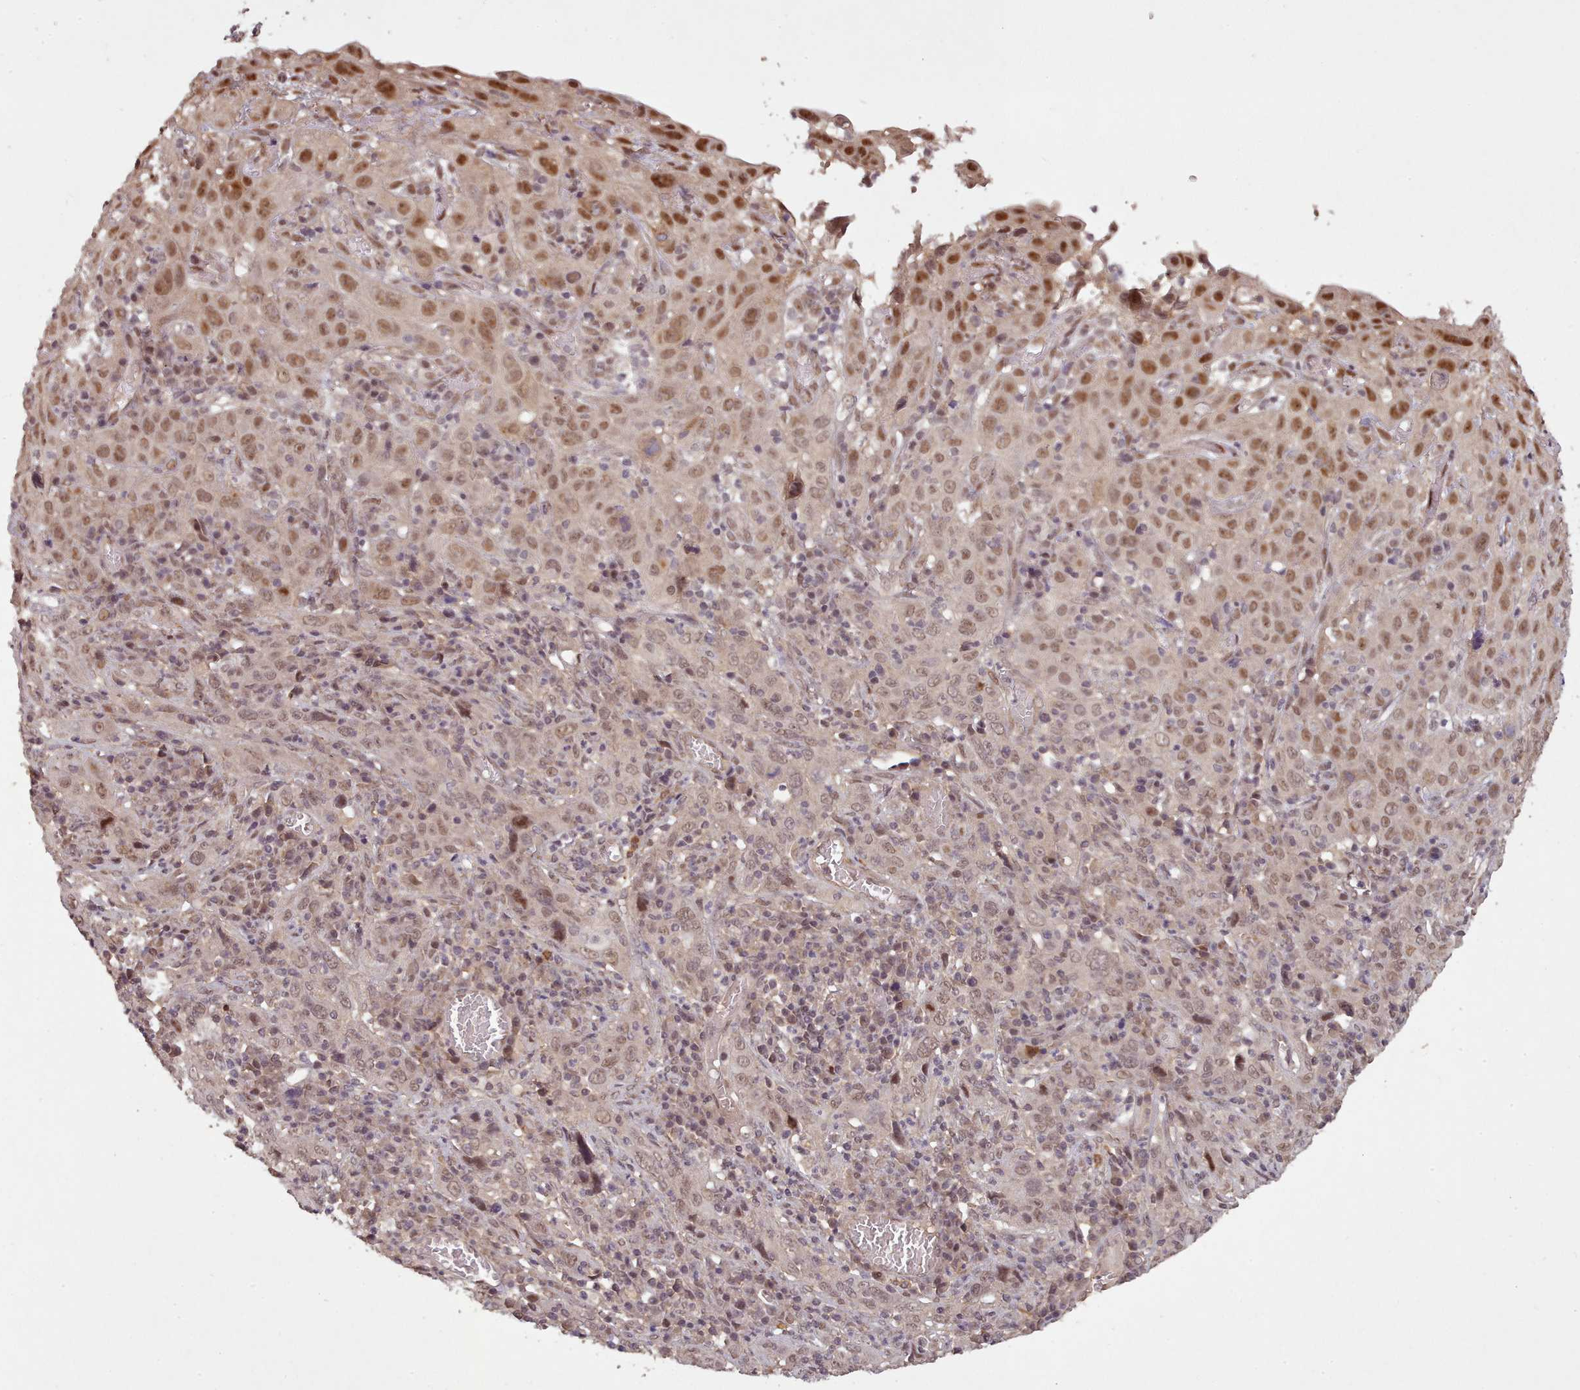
{"staining": {"intensity": "moderate", "quantity": ">75%", "location": "nuclear"}, "tissue": "cervical cancer", "cell_type": "Tumor cells", "image_type": "cancer", "snomed": [{"axis": "morphology", "description": "Squamous cell carcinoma, NOS"}, {"axis": "topography", "description": "Cervix"}], "caption": "This is a micrograph of IHC staining of cervical squamous cell carcinoma, which shows moderate positivity in the nuclear of tumor cells.", "gene": "CDC6", "patient": {"sex": "female", "age": 46}}